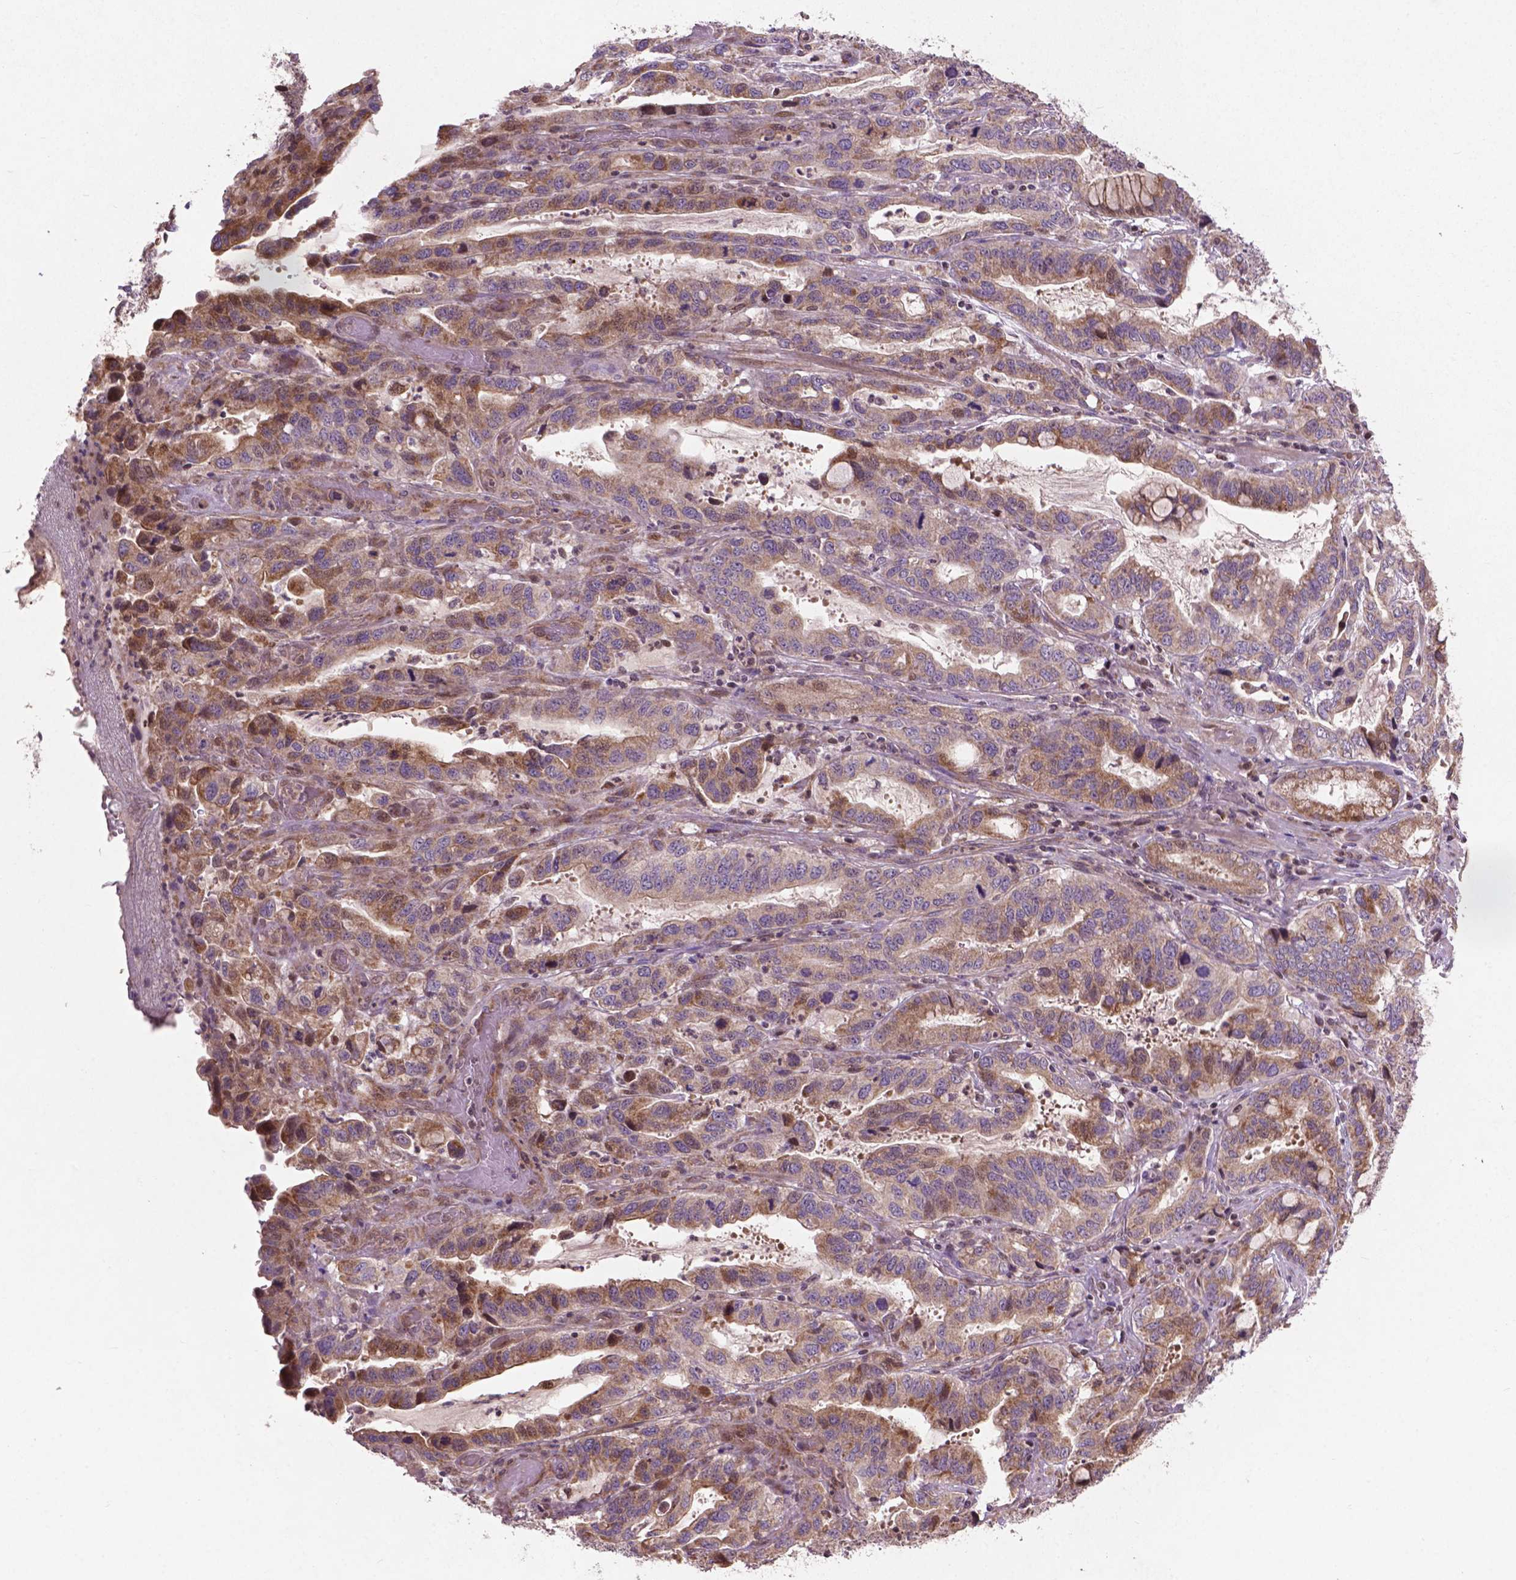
{"staining": {"intensity": "moderate", "quantity": ">75%", "location": "cytoplasmic/membranous"}, "tissue": "stomach cancer", "cell_type": "Tumor cells", "image_type": "cancer", "snomed": [{"axis": "morphology", "description": "Adenocarcinoma, NOS"}, {"axis": "topography", "description": "Stomach, lower"}], "caption": "Protein expression analysis of human adenocarcinoma (stomach) reveals moderate cytoplasmic/membranous staining in approximately >75% of tumor cells. The staining was performed using DAB, with brown indicating positive protein expression. Nuclei are stained blue with hematoxylin.", "gene": "B3GALNT2", "patient": {"sex": "female", "age": 76}}